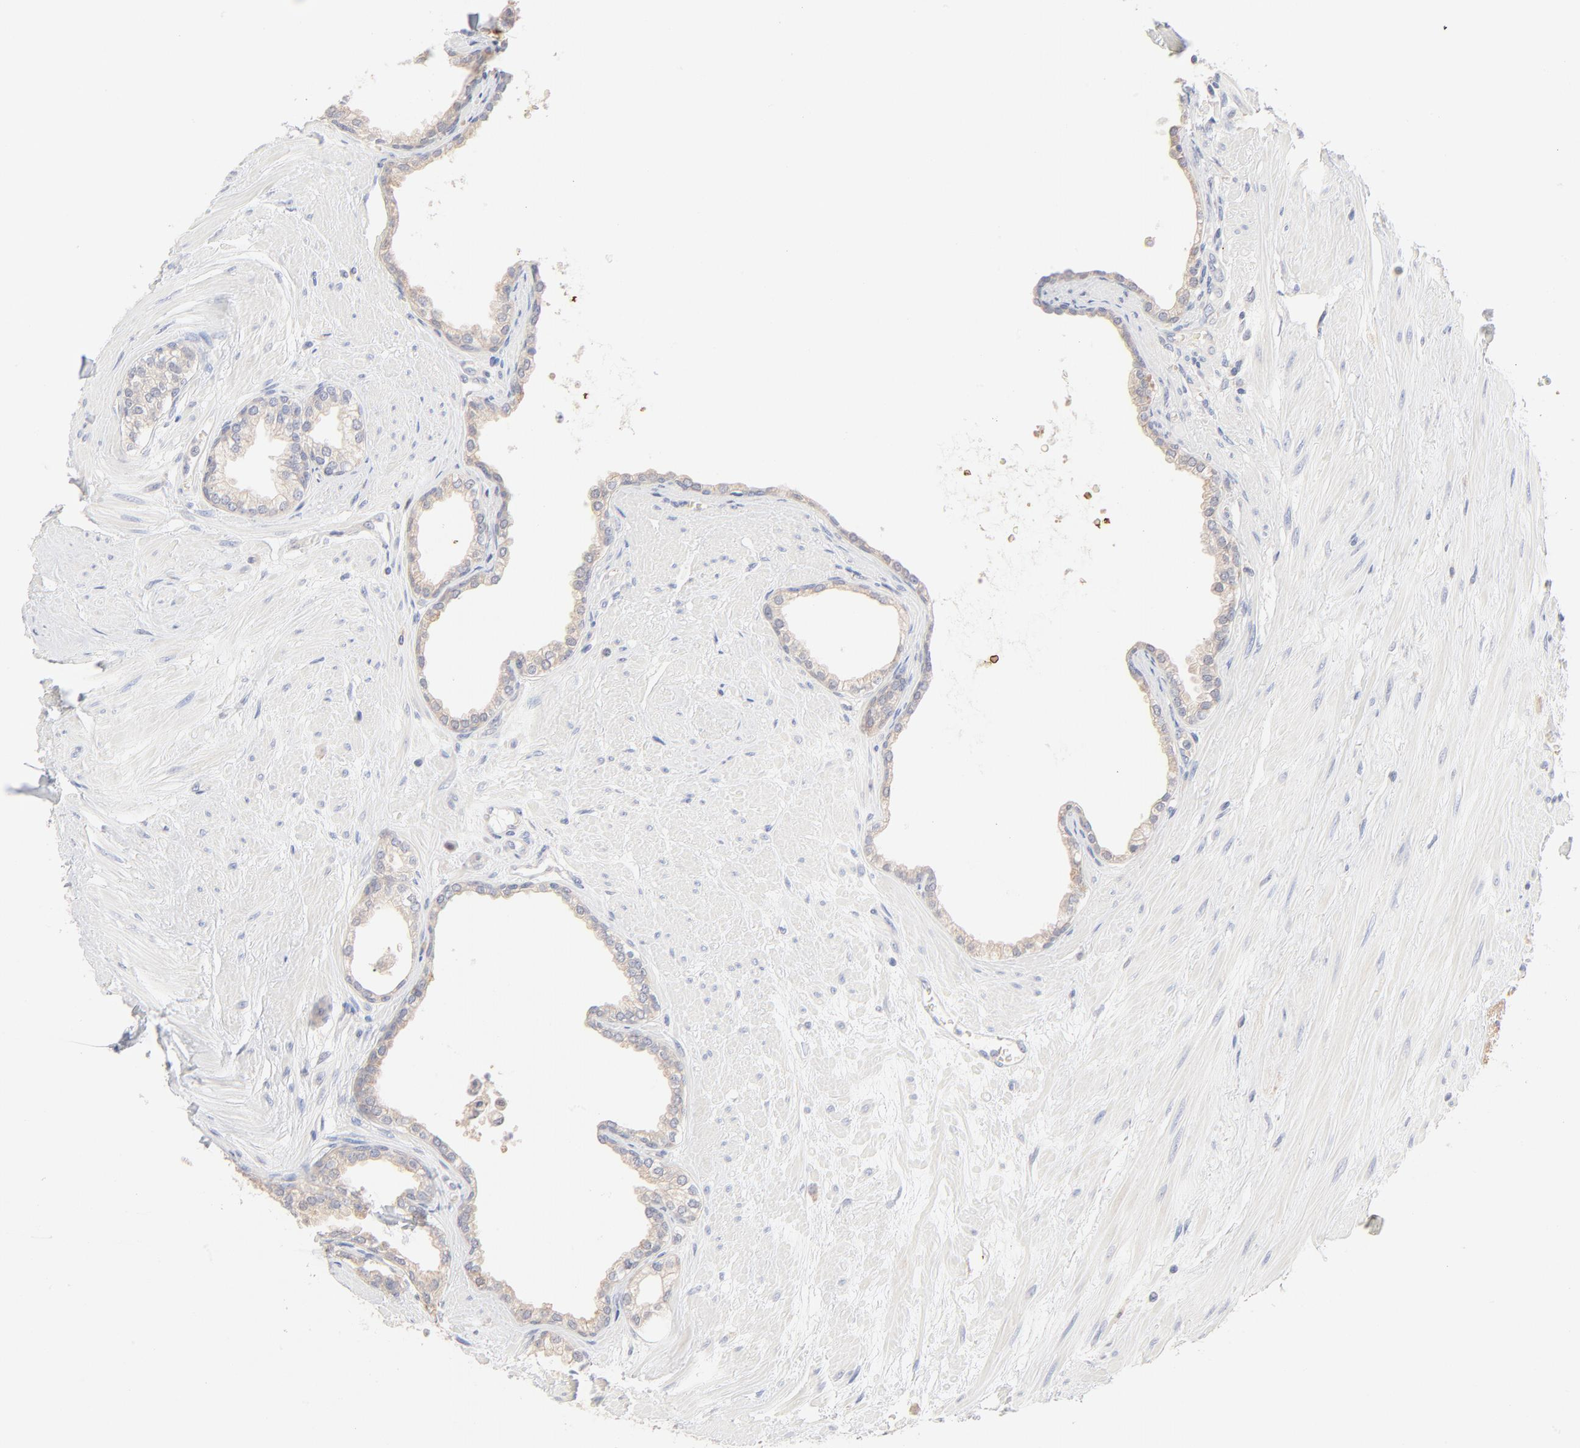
{"staining": {"intensity": "negative", "quantity": "none", "location": "none"}, "tissue": "prostate", "cell_type": "Glandular cells", "image_type": "normal", "snomed": [{"axis": "morphology", "description": "Normal tissue, NOS"}, {"axis": "topography", "description": "Prostate"}], "caption": "Immunohistochemistry (IHC) image of normal prostate: prostate stained with DAB (3,3'-diaminobenzidine) displays no significant protein expression in glandular cells.", "gene": "SPTB", "patient": {"sex": "male", "age": 64}}